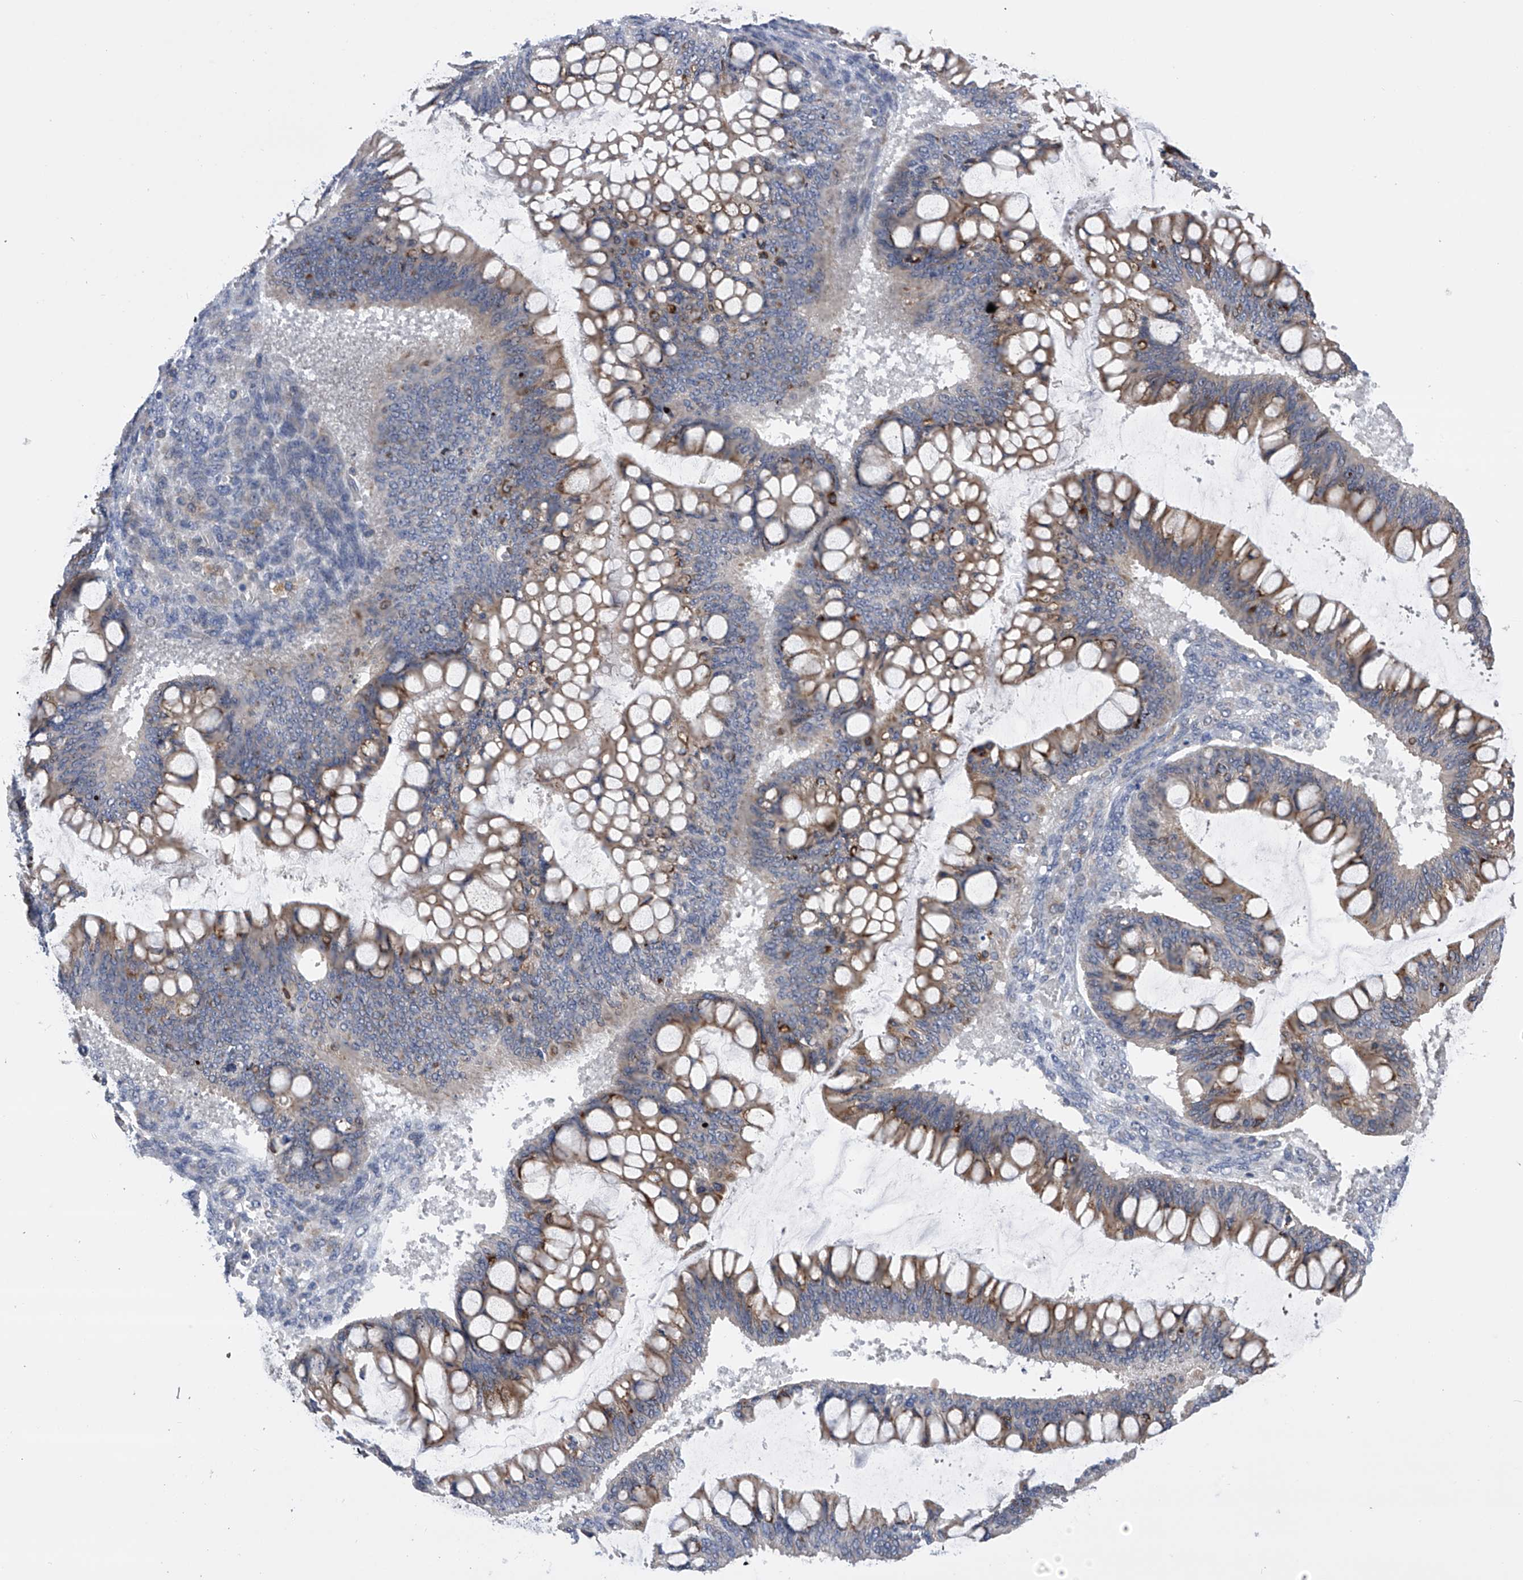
{"staining": {"intensity": "moderate", "quantity": ">75%", "location": "cytoplasmic/membranous"}, "tissue": "ovarian cancer", "cell_type": "Tumor cells", "image_type": "cancer", "snomed": [{"axis": "morphology", "description": "Cystadenocarcinoma, mucinous, NOS"}, {"axis": "topography", "description": "Ovary"}], "caption": "Immunohistochemistry (DAB (3,3'-diaminobenzidine)) staining of human mucinous cystadenocarcinoma (ovarian) displays moderate cytoplasmic/membranous protein positivity in about >75% of tumor cells.", "gene": "SPOCK1", "patient": {"sex": "female", "age": 73}}